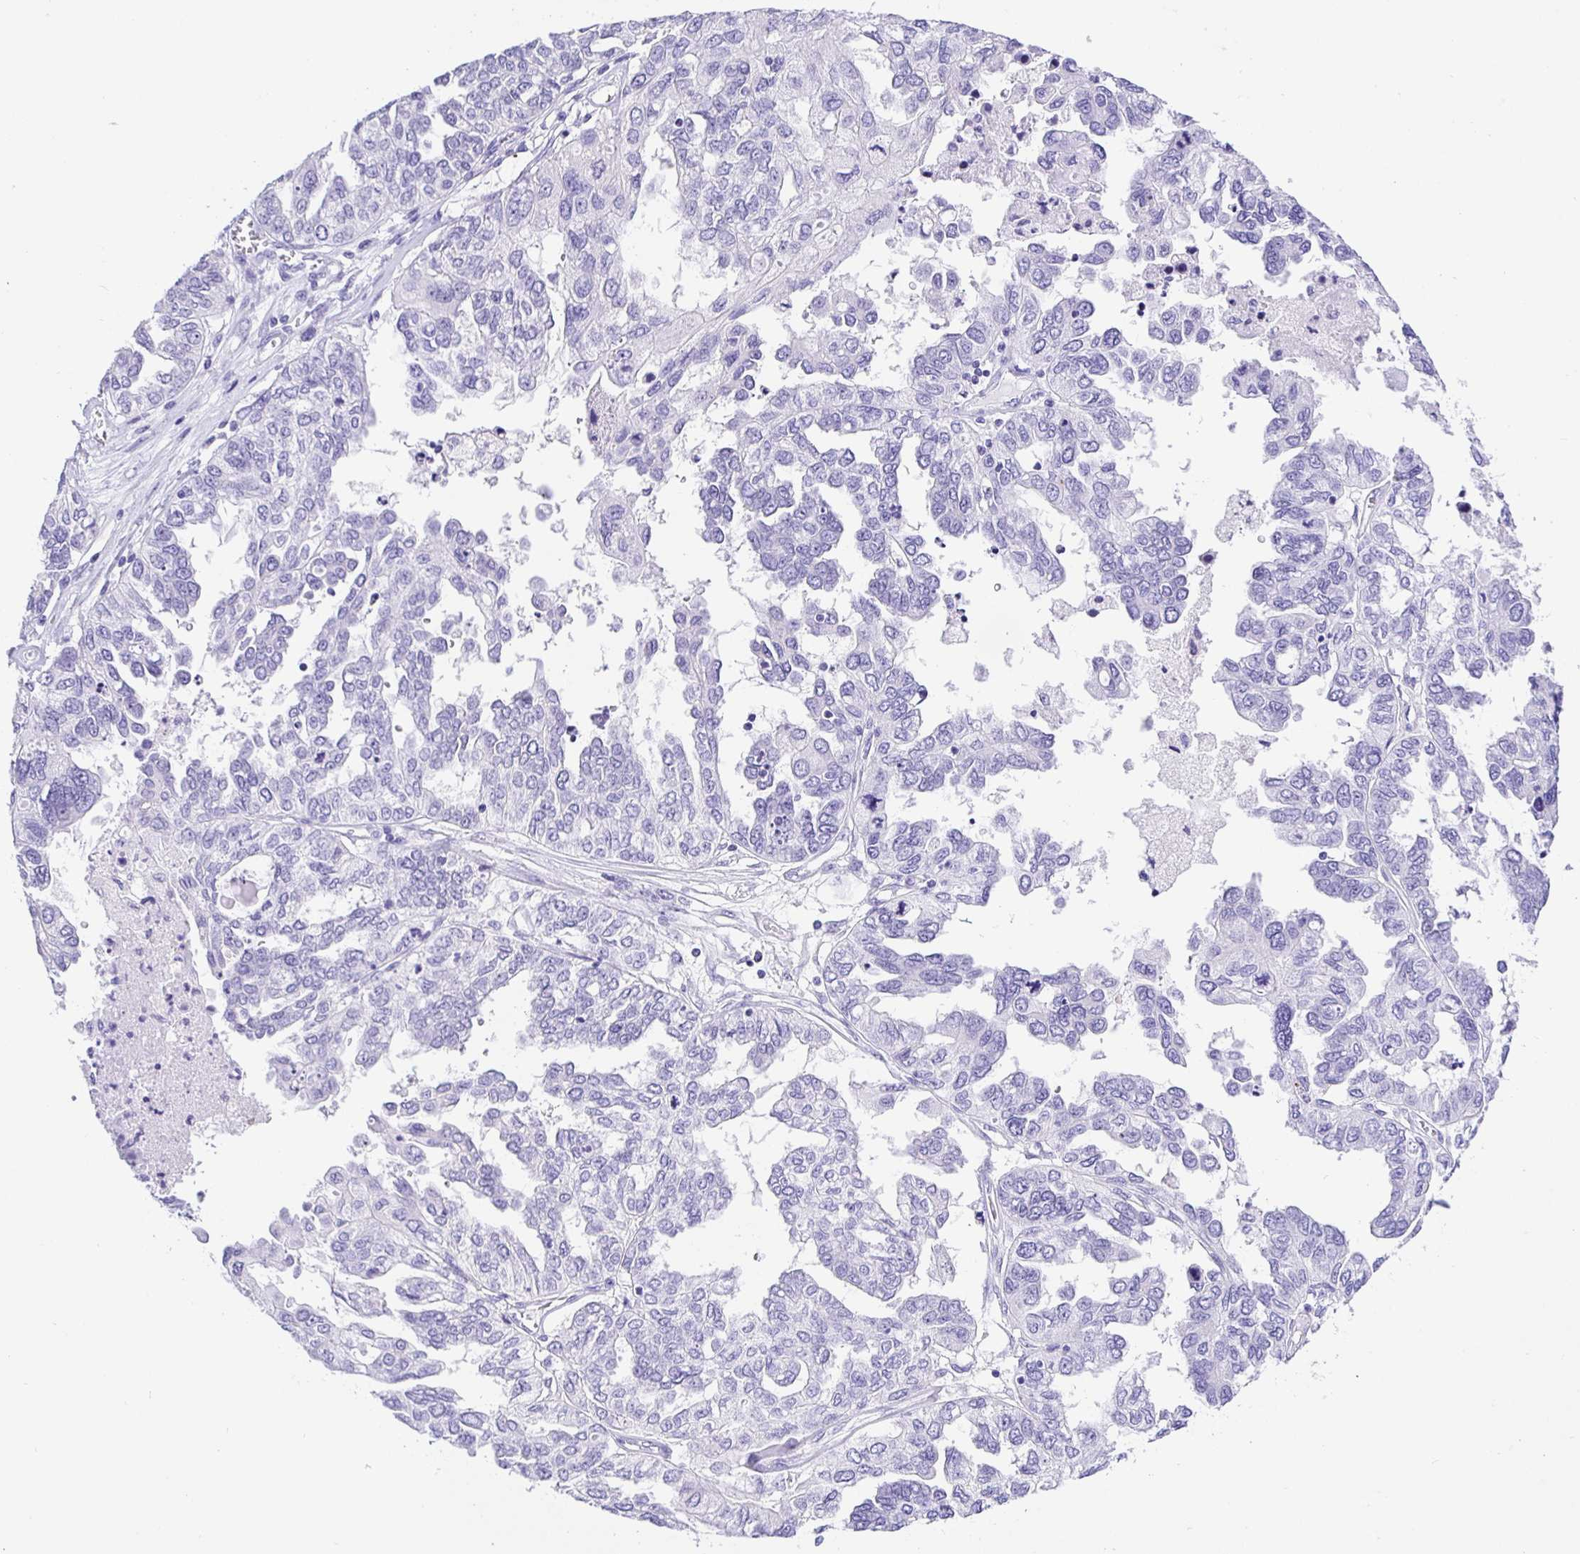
{"staining": {"intensity": "negative", "quantity": "none", "location": "none"}, "tissue": "ovarian cancer", "cell_type": "Tumor cells", "image_type": "cancer", "snomed": [{"axis": "morphology", "description": "Cystadenocarcinoma, serous, NOS"}, {"axis": "topography", "description": "Ovary"}], "caption": "The histopathology image demonstrates no staining of tumor cells in ovarian cancer (serous cystadenocarcinoma).", "gene": "PRAMEF19", "patient": {"sex": "female", "age": 53}}